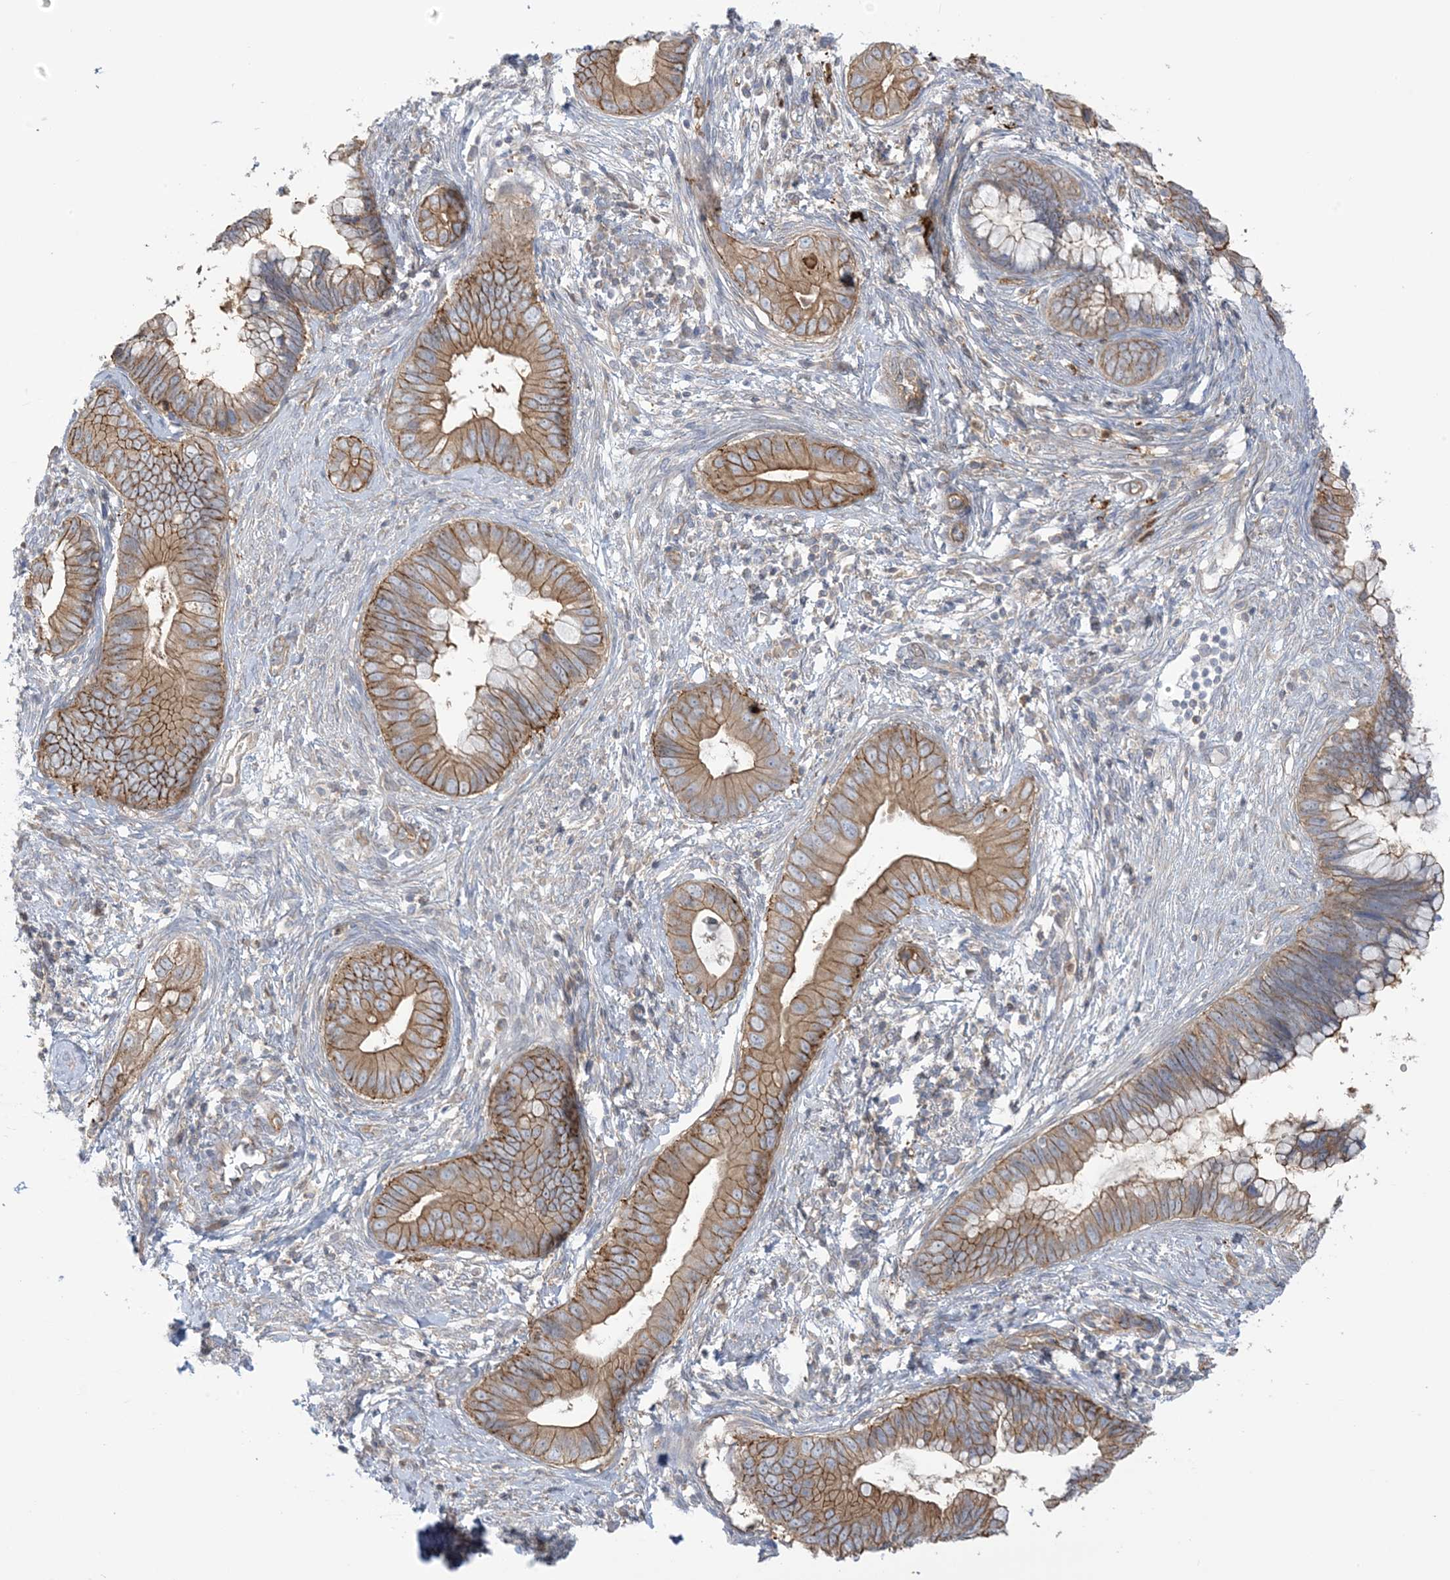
{"staining": {"intensity": "moderate", "quantity": ">75%", "location": "cytoplasmic/membranous"}, "tissue": "cervical cancer", "cell_type": "Tumor cells", "image_type": "cancer", "snomed": [{"axis": "morphology", "description": "Adenocarcinoma, NOS"}, {"axis": "topography", "description": "Cervix"}], "caption": "High-power microscopy captured an immunohistochemistry photomicrograph of cervical adenocarcinoma, revealing moderate cytoplasmic/membranous expression in approximately >75% of tumor cells. (DAB (3,3'-diaminobenzidine) IHC with brightfield microscopy, high magnification).", "gene": "ICMT", "patient": {"sex": "female", "age": 44}}